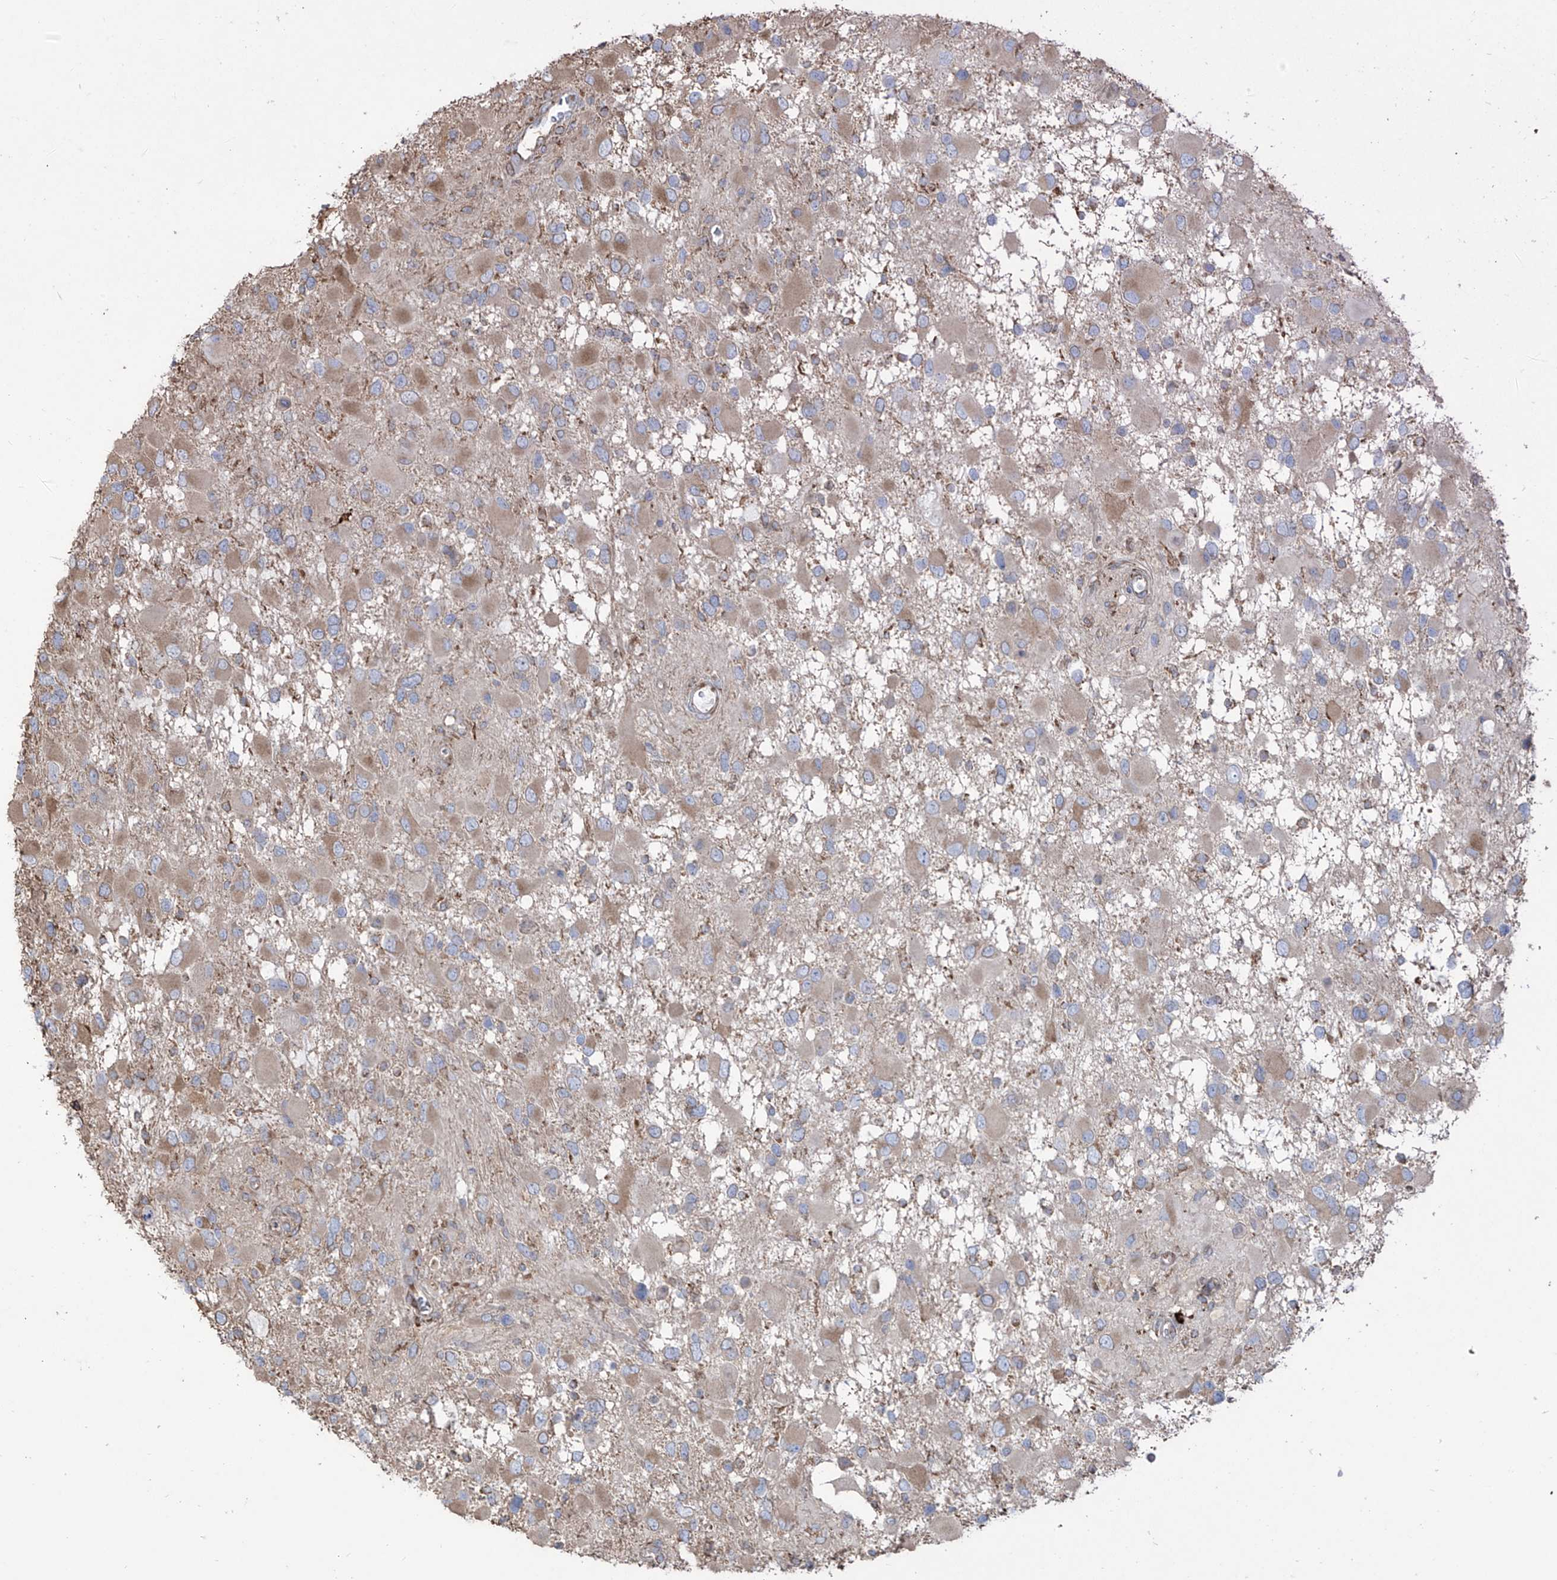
{"staining": {"intensity": "moderate", "quantity": "<25%", "location": "cytoplasmic/membranous"}, "tissue": "glioma", "cell_type": "Tumor cells", "image_type": "cancer", "snomed": [{"axis": "morphology", "description": "Glioma, malignant, High grade"}, {"axis": "topography", "description": "Brain"}], "caption": "Tumor cells reveal low levels of moderate cytoplasmic/membranous staining in about <25% of cells in malignant glioma (high-grade).", "gene": "PDIA6", "patient": {"sex": "male", "age": 53}}